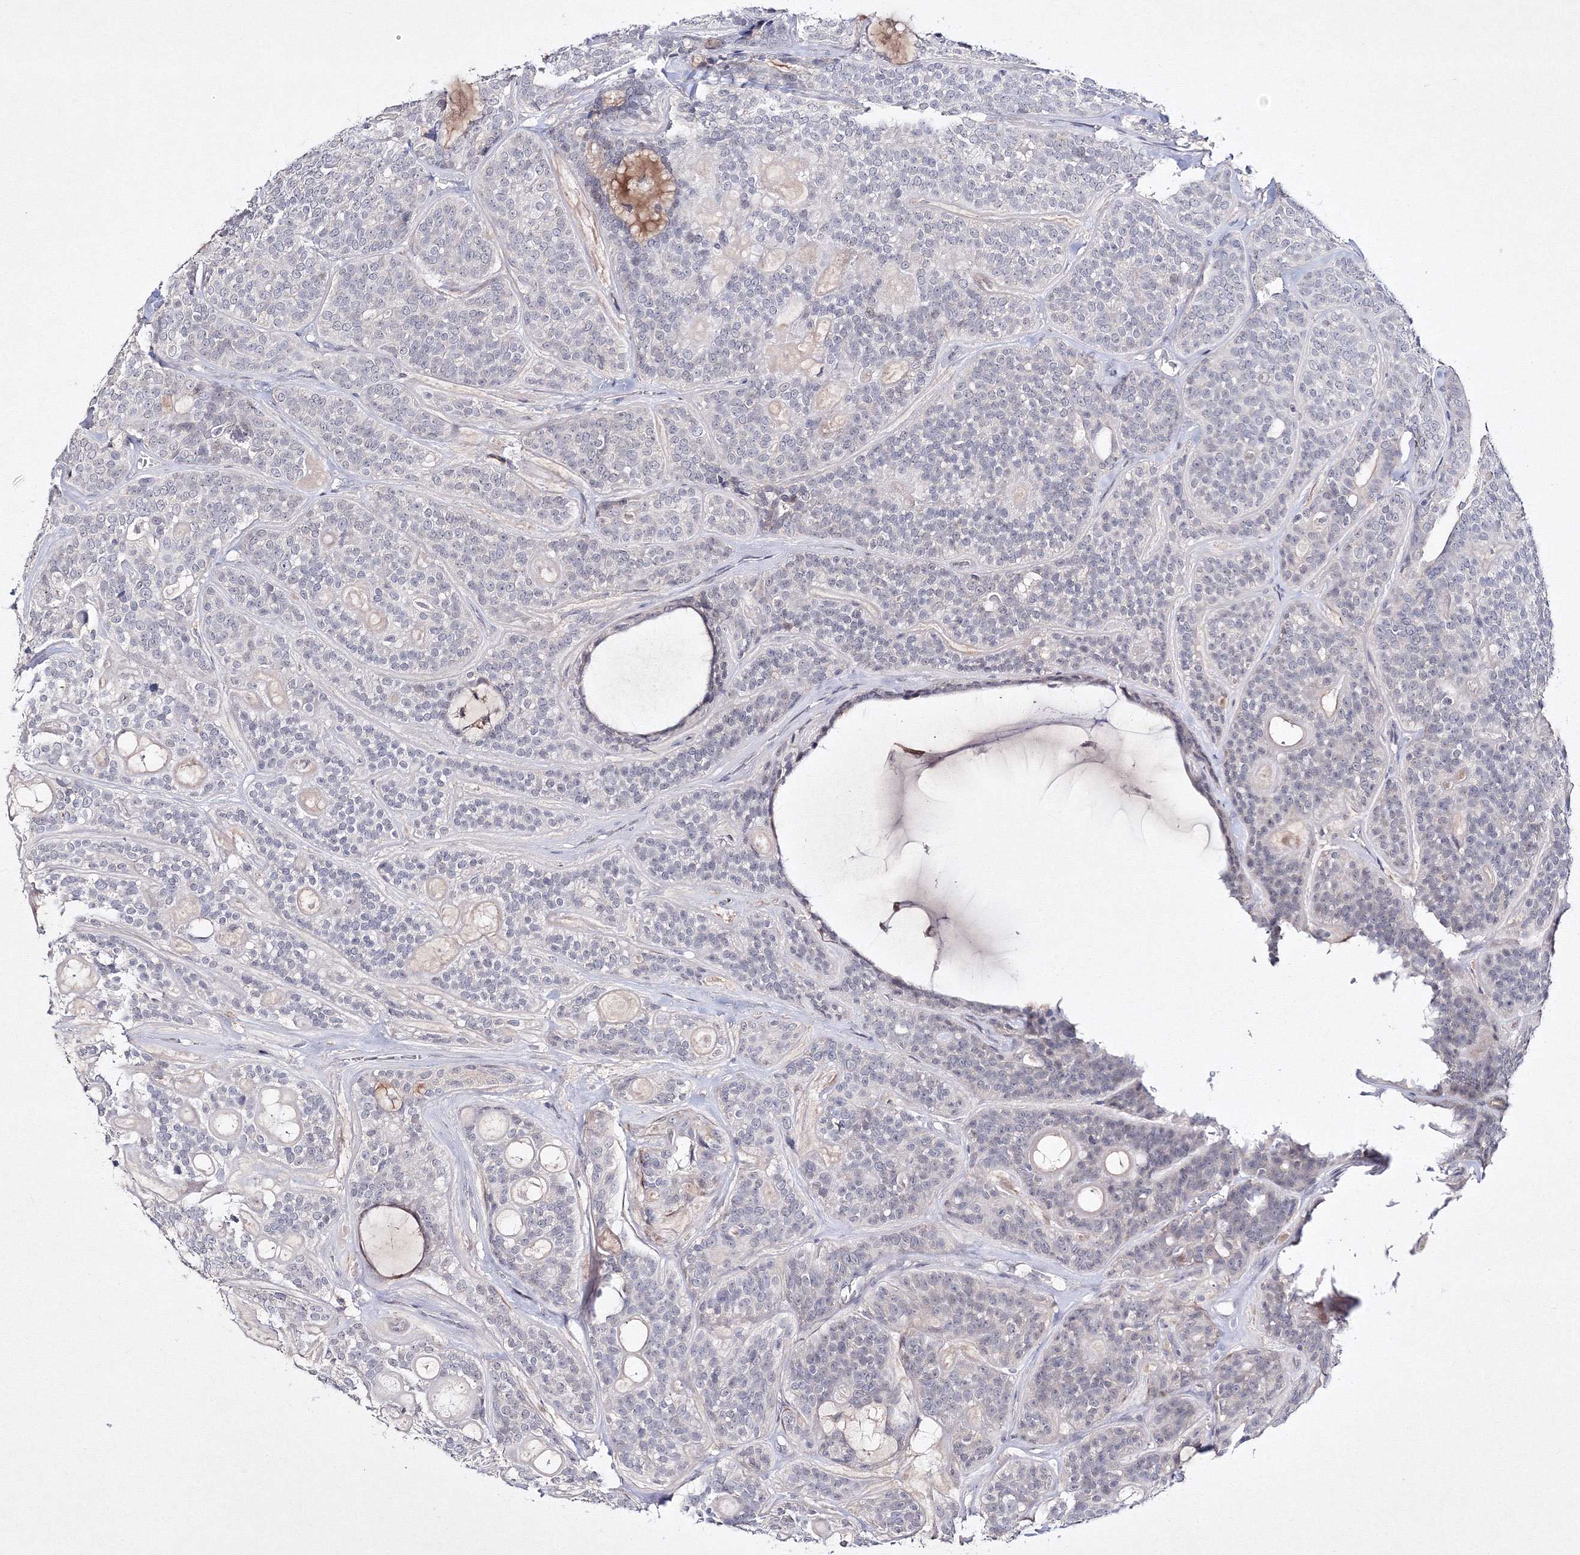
{"staining": {"intensity": "negative", "quantity": "none", "location": "none"}, "tissue": "head and neck cancer", "cell_type": "Tumor cells", "image_type": "cancer", "snomed": [{"axis": "morphology", "description": "Adenocarcinoma, NOS"}, {"axis": "topography", "description": "Head-Neck"}], "caption": "Human head and neck adenocarcinoma stained for a protein using IHC reveals no positivity in tumor cells.", "gene": "NEU4", "patient": {"sex": "male", "age": 66}}